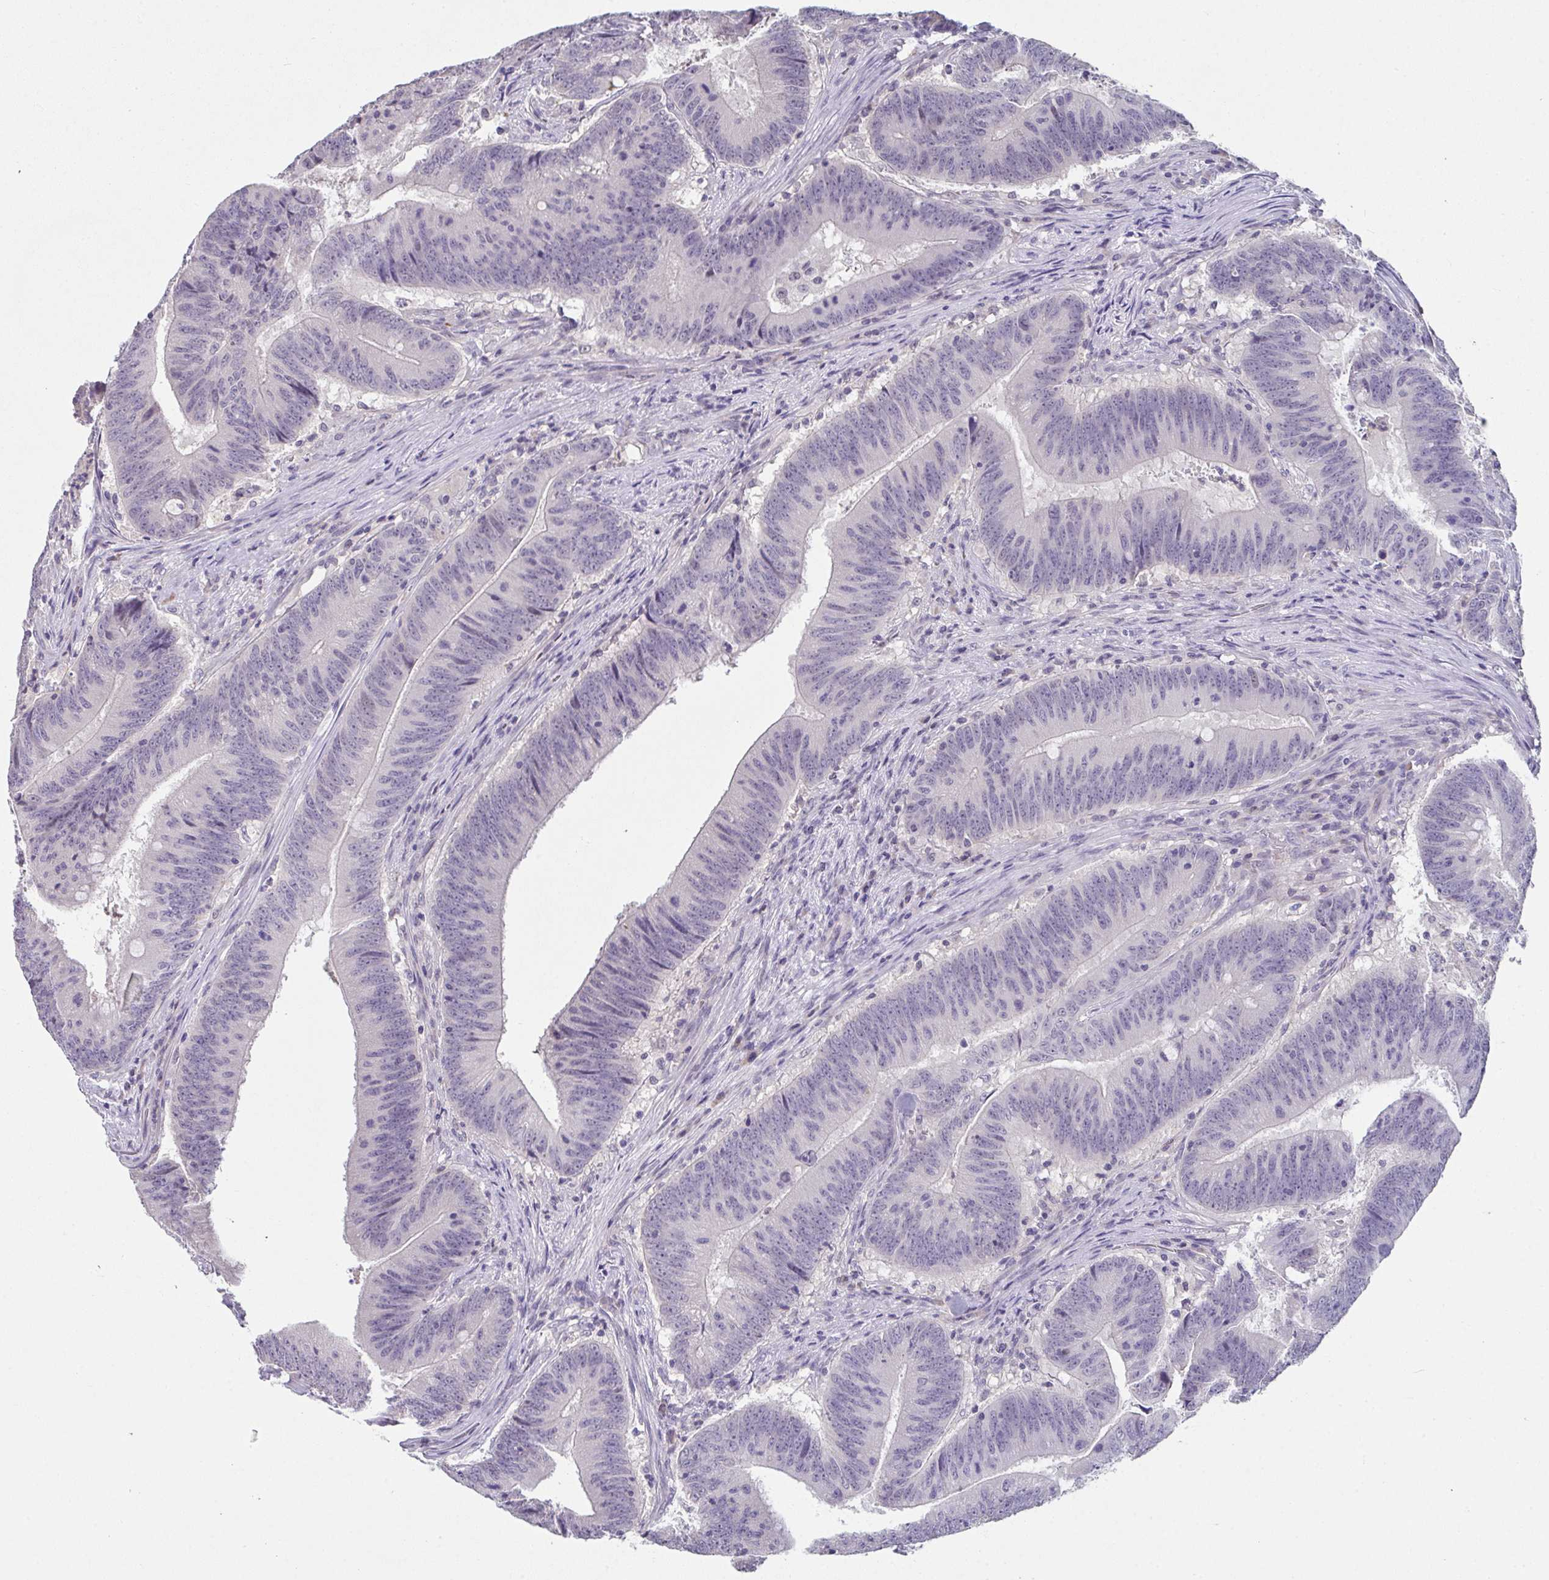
{"staining": {"intensity": "negative", "quantity": "none", "location": "none"}, "tissue": "colorectal cancer", "cell_type": "Tumor cells", "image_type": "cancer", "snomed": [{"axis": "morphology", "description": "Adenocarcinoma, NOS"}, {"axis": "topography", "description": "Colon"}], "caption": "IHC image of human adenocarcinoma (colorectal) stained for a protein (brown), which demonstrates no expression in tumor cells.", "gene": "GLTPD2", "patient": {"sex": "female", "age": 87}}